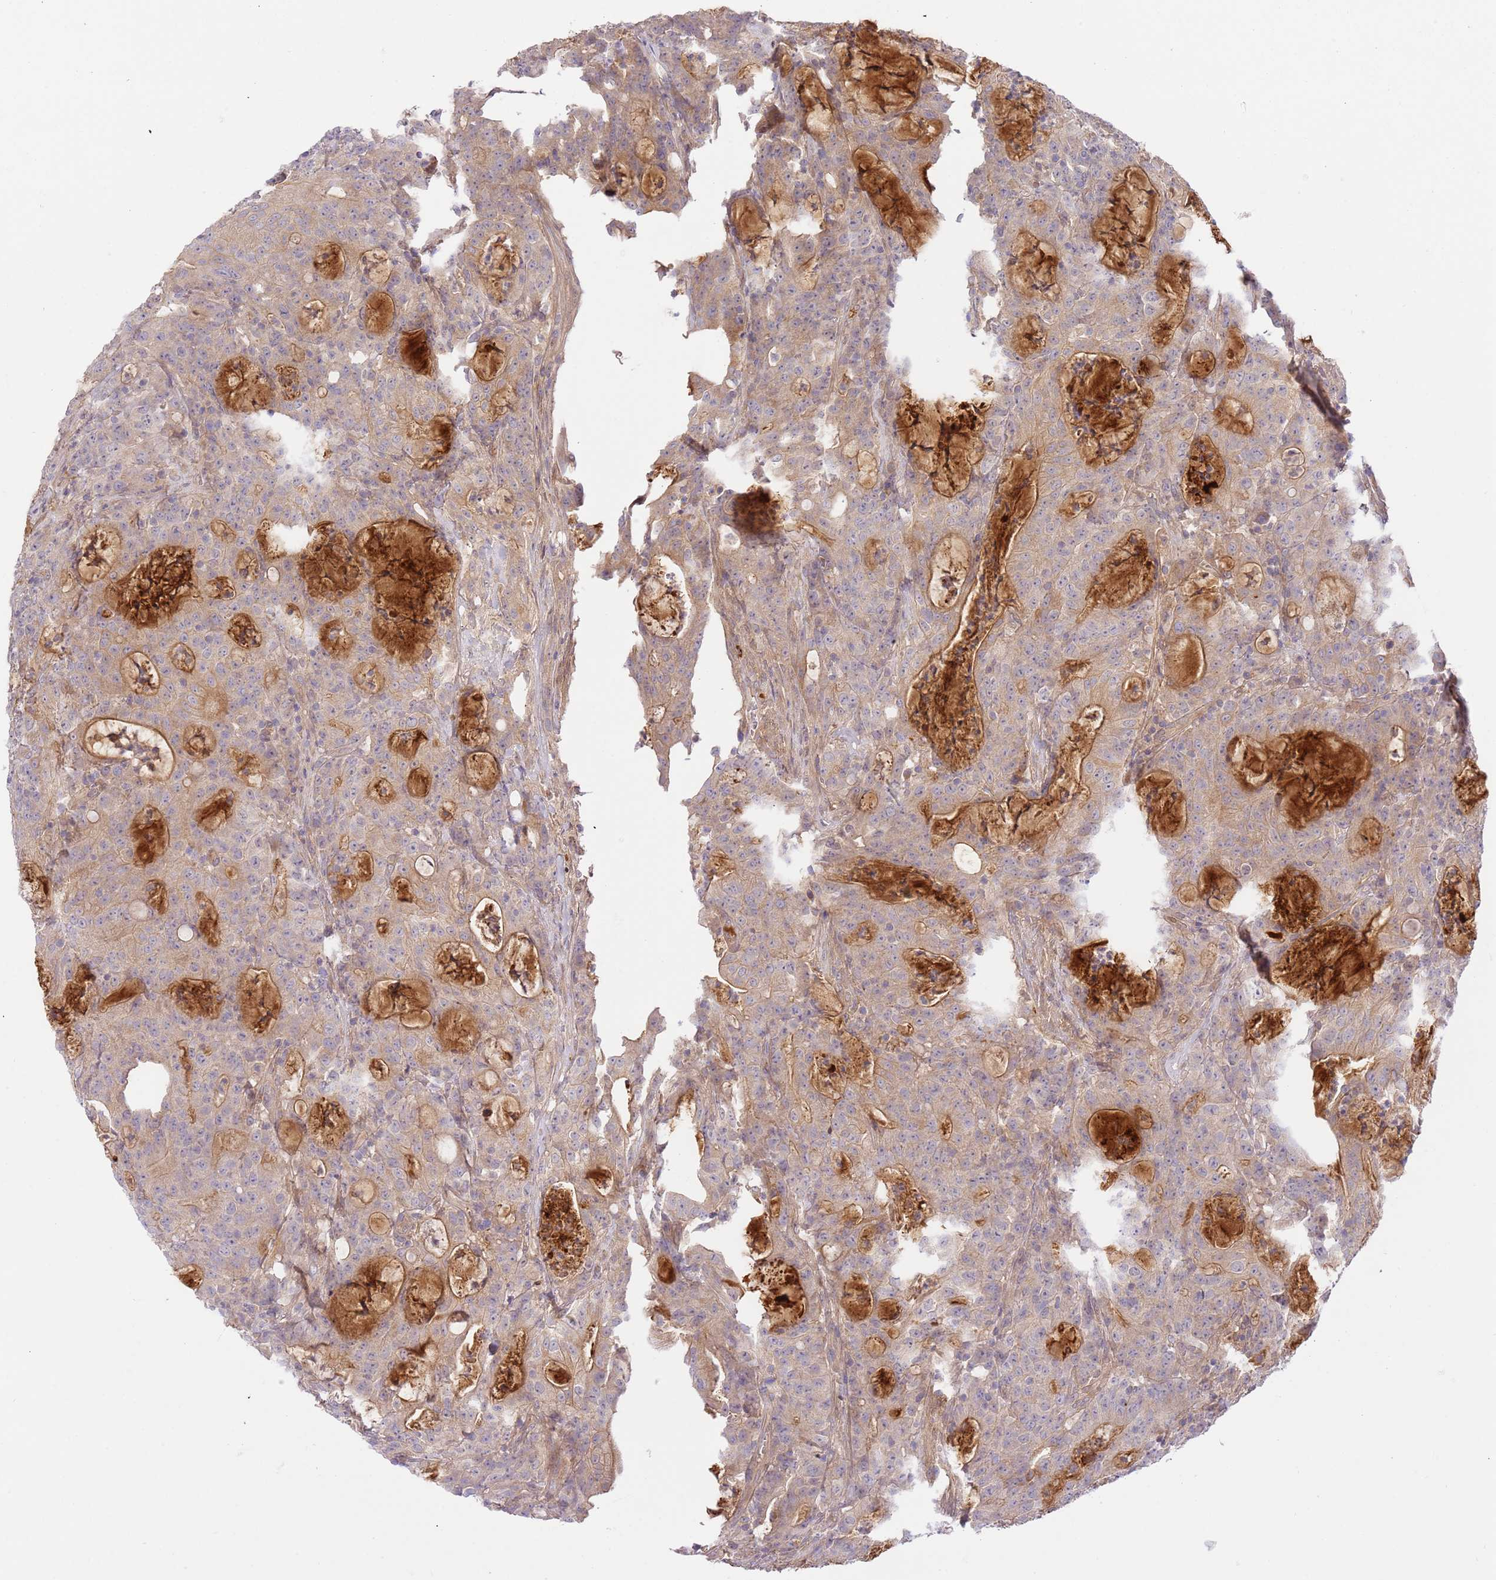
{"staining": {"intensity": "moderate", "quantity": "<25%", "location": "cytoplasmic/membranous"}, "tissue": "colorectal cancer", "cell_type": "Tumor cells", "image_type": "cancer", "snomed": [{"axis": "morphology", "description": "Adenocarcinoma, NOS"}, {"axis": "topography", "description": "Colon"}], "caption": "Moderate cytoplasmic/membranous protein staining is appreciated in approximately <25% of tumor cells in colorectal adenocarcinoma.", "gene": "C8G", "patient": {"sex": "male", "age": 83}}